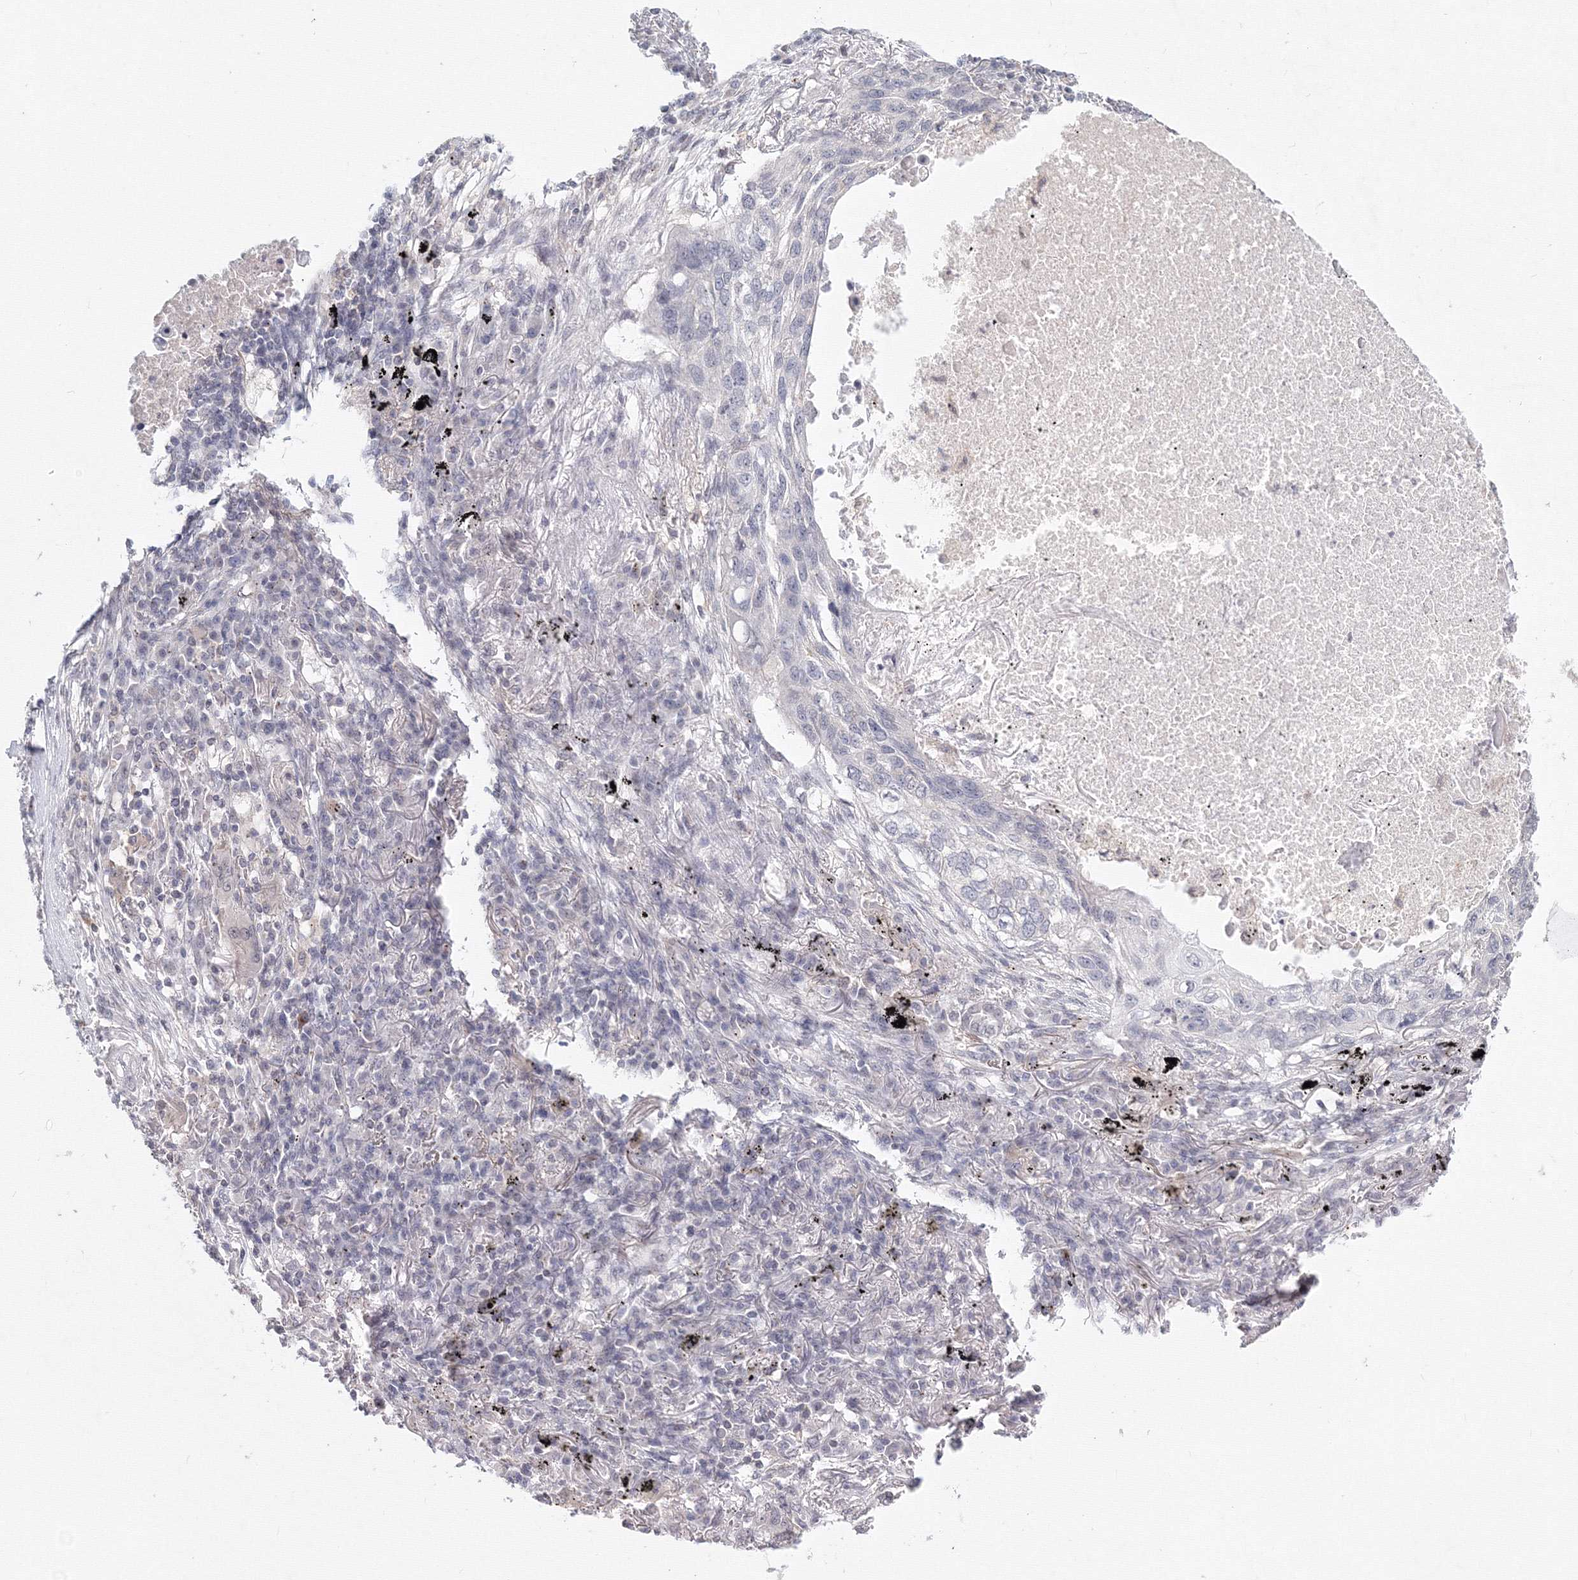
{"staining": {"intensity": "negative", "quantity": "none", "location": "none"}, "tissue": "lung cancer", "cell_type": "Tumor cells", "image_type": "cancer", "snomed": [{"axis": "morphology", "description": "Squamous cell carcinoma, NOS"}, {"axis": "topography", "description": "Lung"}], "caption": "Image shows no significant protein staining in tumor cells of squamous cell carcinoma (lung).", "gene": "SLC7A7", "patient": {"sex": "female", "age": 63}}